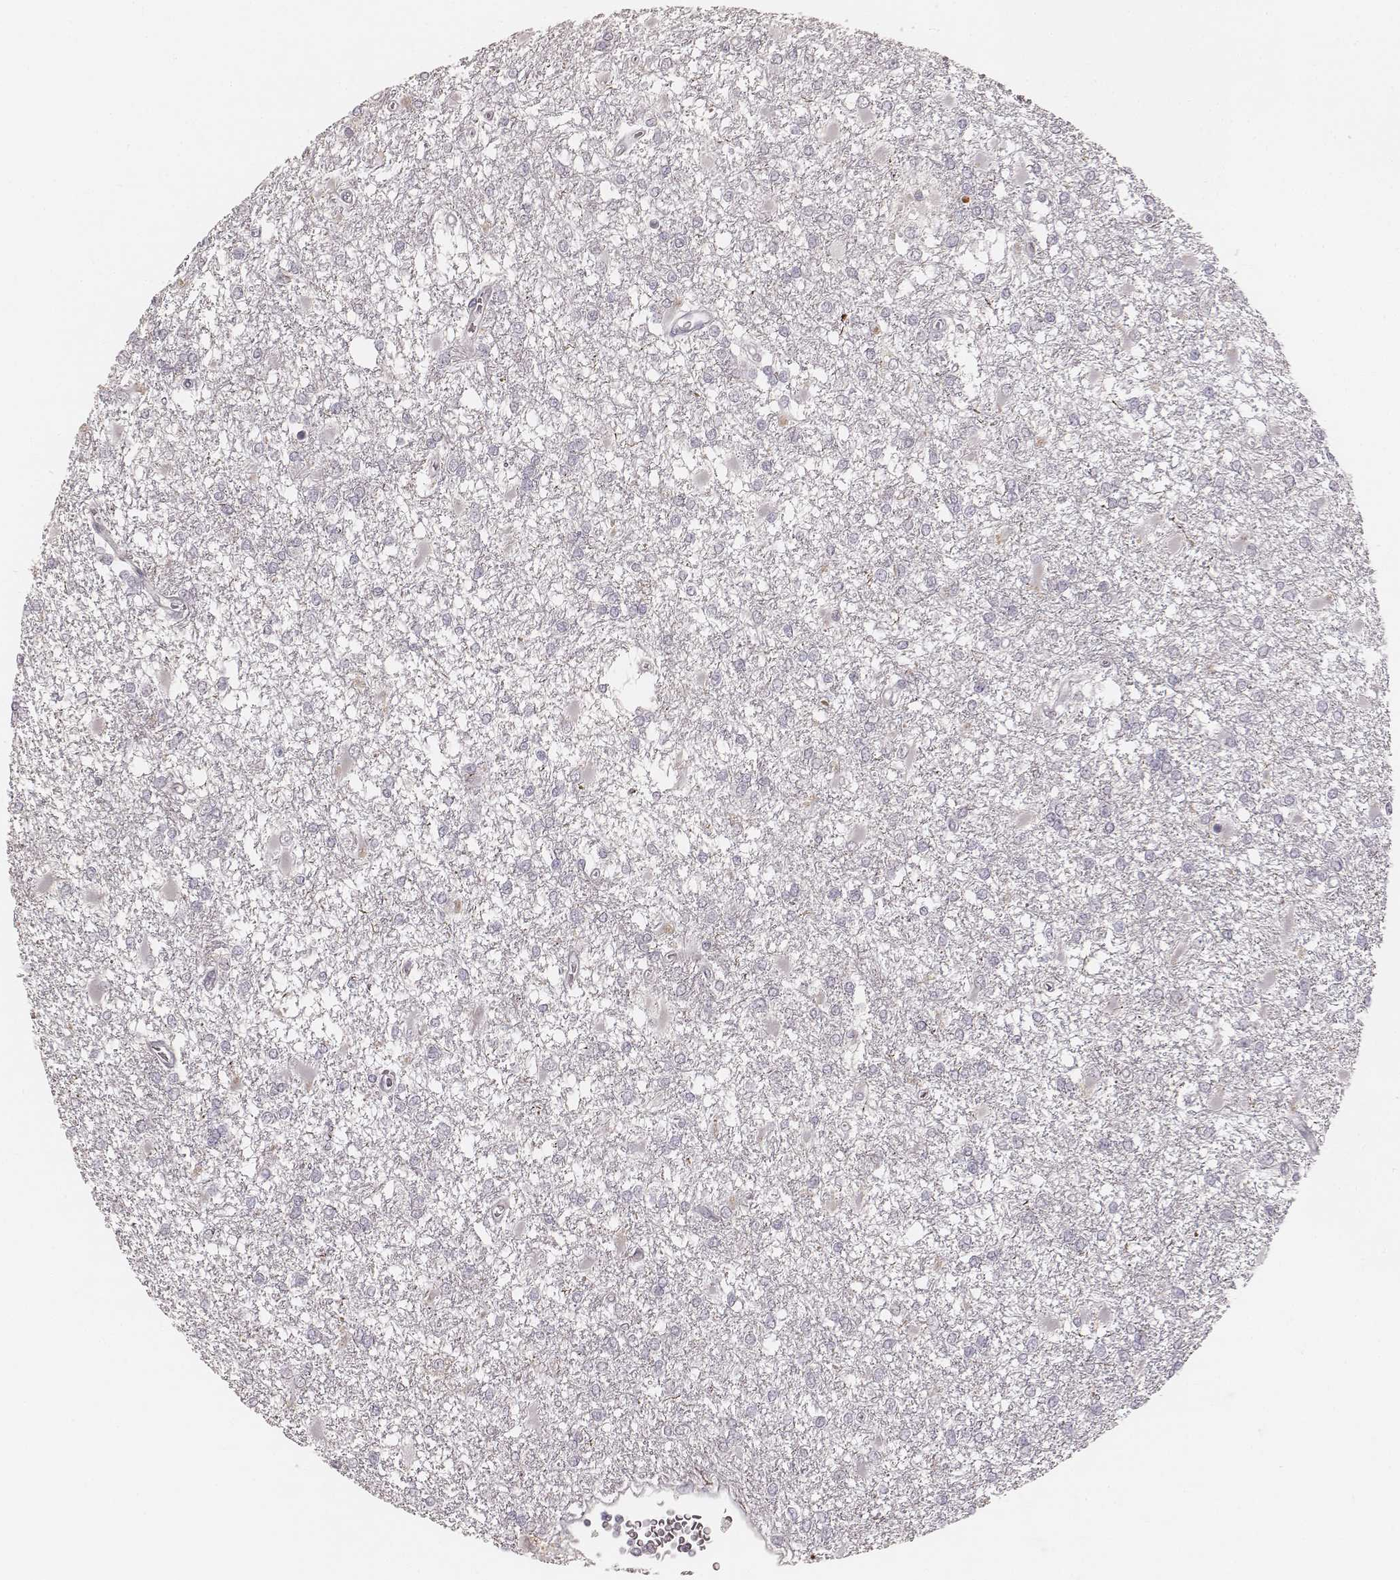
{"staining": {"intensity": "negative", "quantity": "none", "location": "none"}, "tissue": "glioma", "cell_type": "Tumor cells", "image_type": "cancer", "snomed": [{"axis": "morphology", "description": "Glioma, malignant, High grade"}, {"axis": "topography", "description": "Cerebral cortex"}], "caption": "This is a image of immunohistochemistry staining of malignant glioma (high-grade), which shows no staining in tumor cells.", "gene": "MADCAM1", "patient": {"sex": "male", "age": 79}}